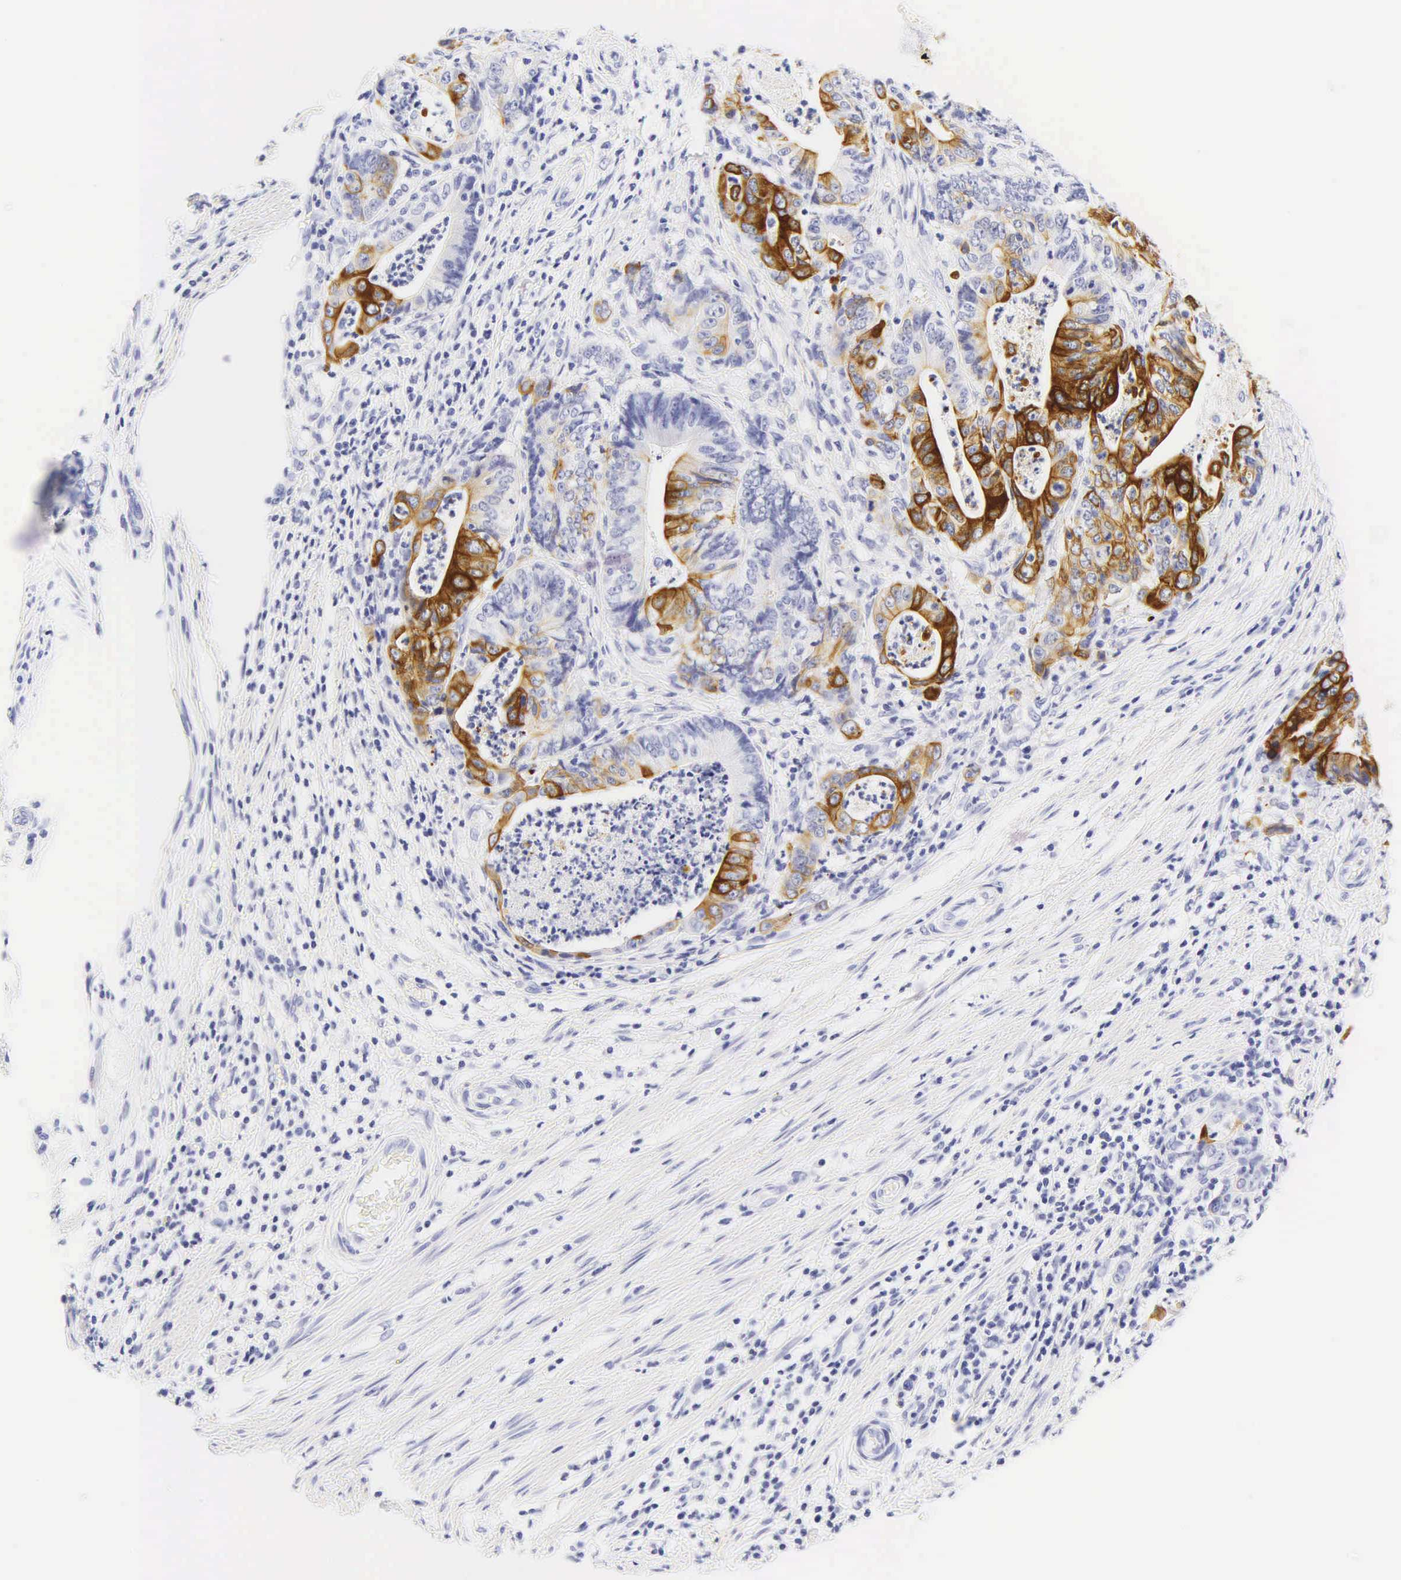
{"staining": {"intensity": "strong", "quantity": "25%-75%", "location": "cytoplasmic/membranous"}, "tissue": "stomach cancer", "cell_type": "Tumor cells", "image_type": "cancer", "snomed": [{"axis": "morphology", "description": "Adenocarcinoma, NOS"}, {"axis": "topography", "description": "Stomach, lower"}], "caption": "Tumor cells demonstrate strong cytoplasmic/membranous staining in approximately 25%-75% of cells in stomach adenocarcinoma. The protein is stained brown, and the nuclei are stained in blue (DAB IHC with brightfield microscopy, high magnification).", "gene": "KRT20", "patient": {"sex": "female", "age": 86}}